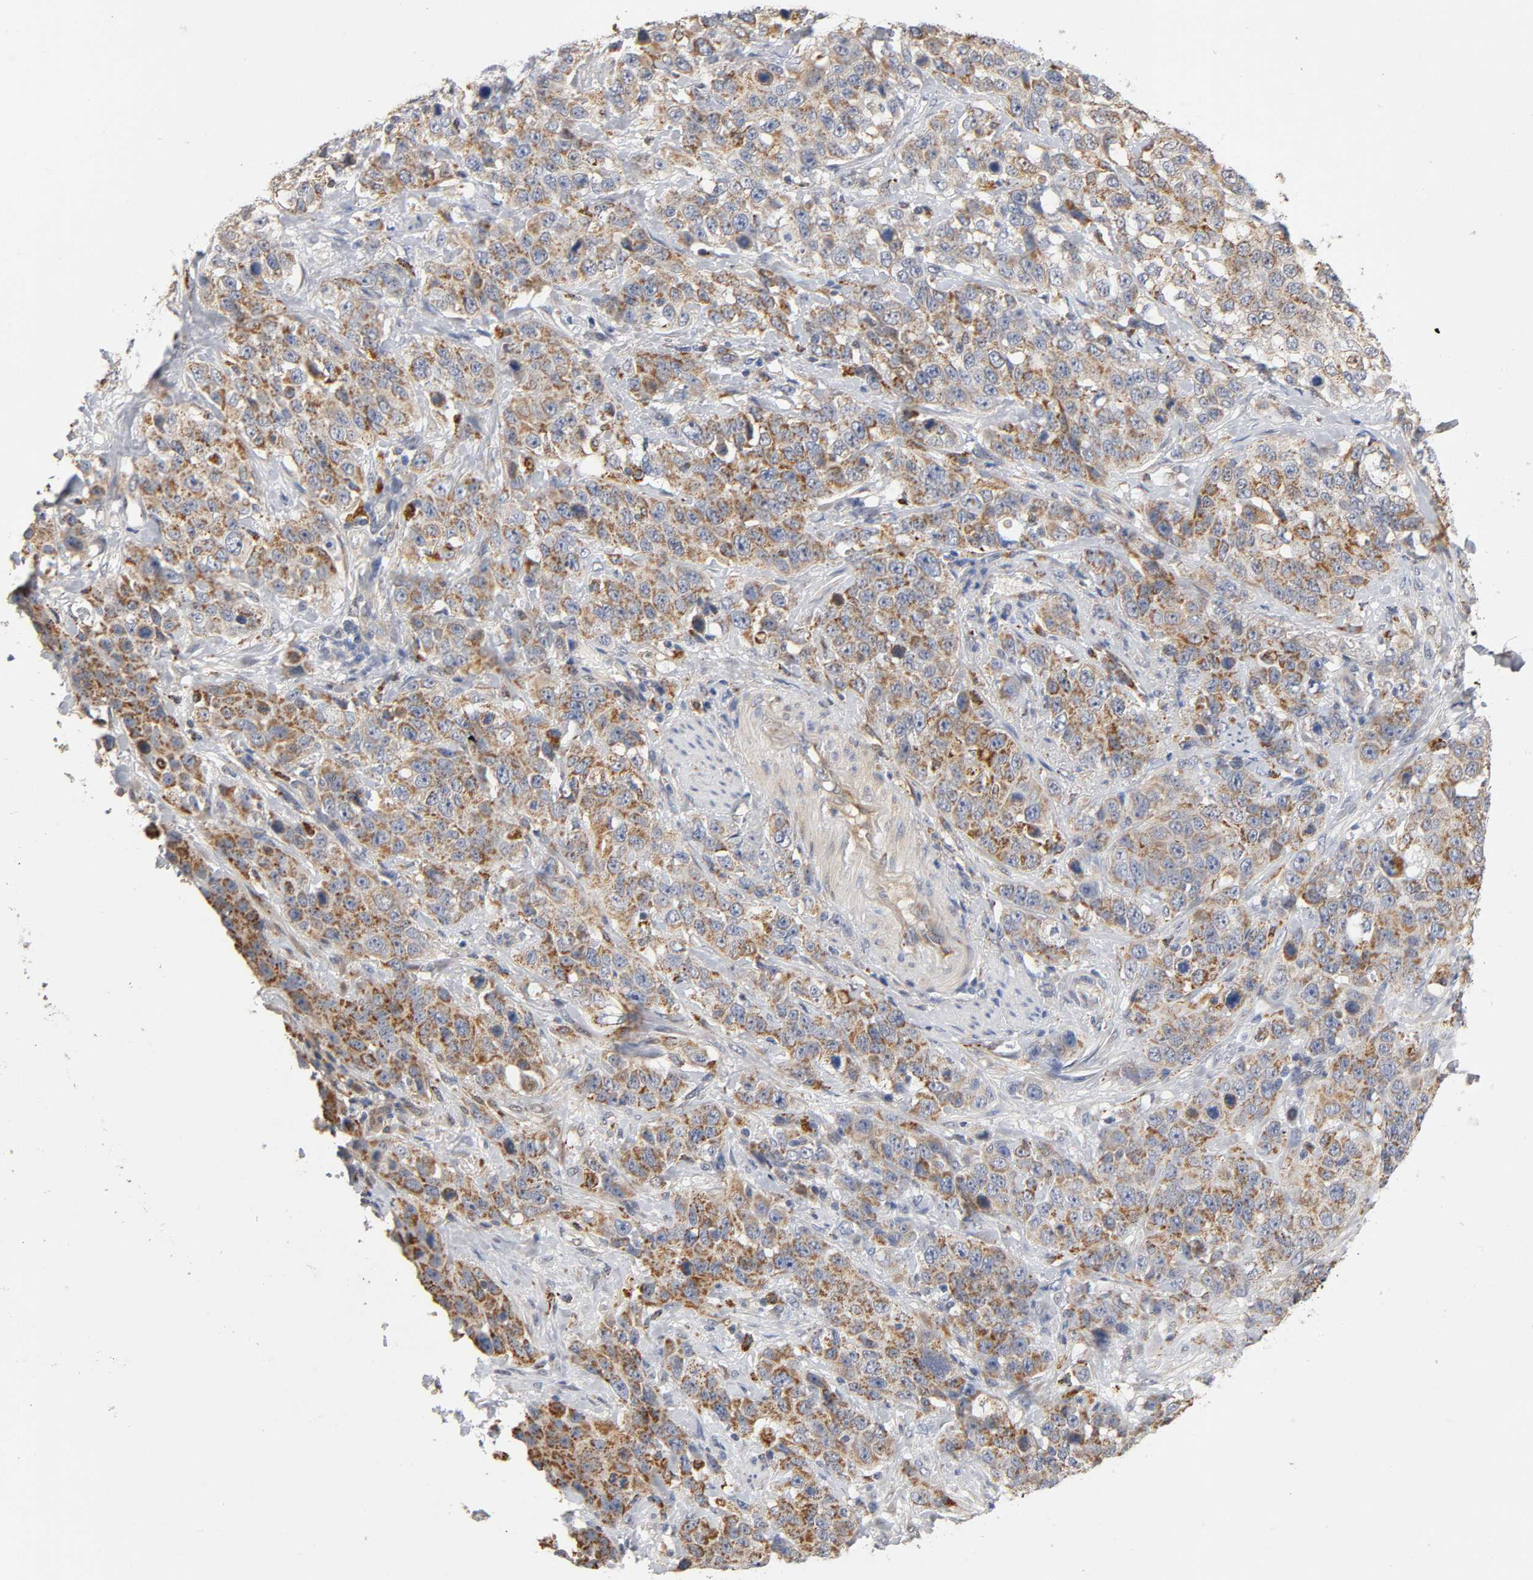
{"staining": {"intensity": "strong", "quantity": ">75%", "location": "cytoplasmic/membranous"}, "tissue": "stomach cancer", "cell_type": "Tumor cells", "image_type": "cancer", "snomed": [{"axis": "morphology", "description": "Normal tissue, NOS"}, {"axis": "morphology", "description": "Adenocarcinoma, NOS"}, {"axis": "topography", "description": "Stomach"}], "caption": "This is a micrograph of immunohistochemistry (IHC) staining of stomach cancer, which shows strong positivity in the cytoplasmic/membranous of tumor cells.", "gene": "ISG15", "patient": {"sex": "male", "age": 48}}